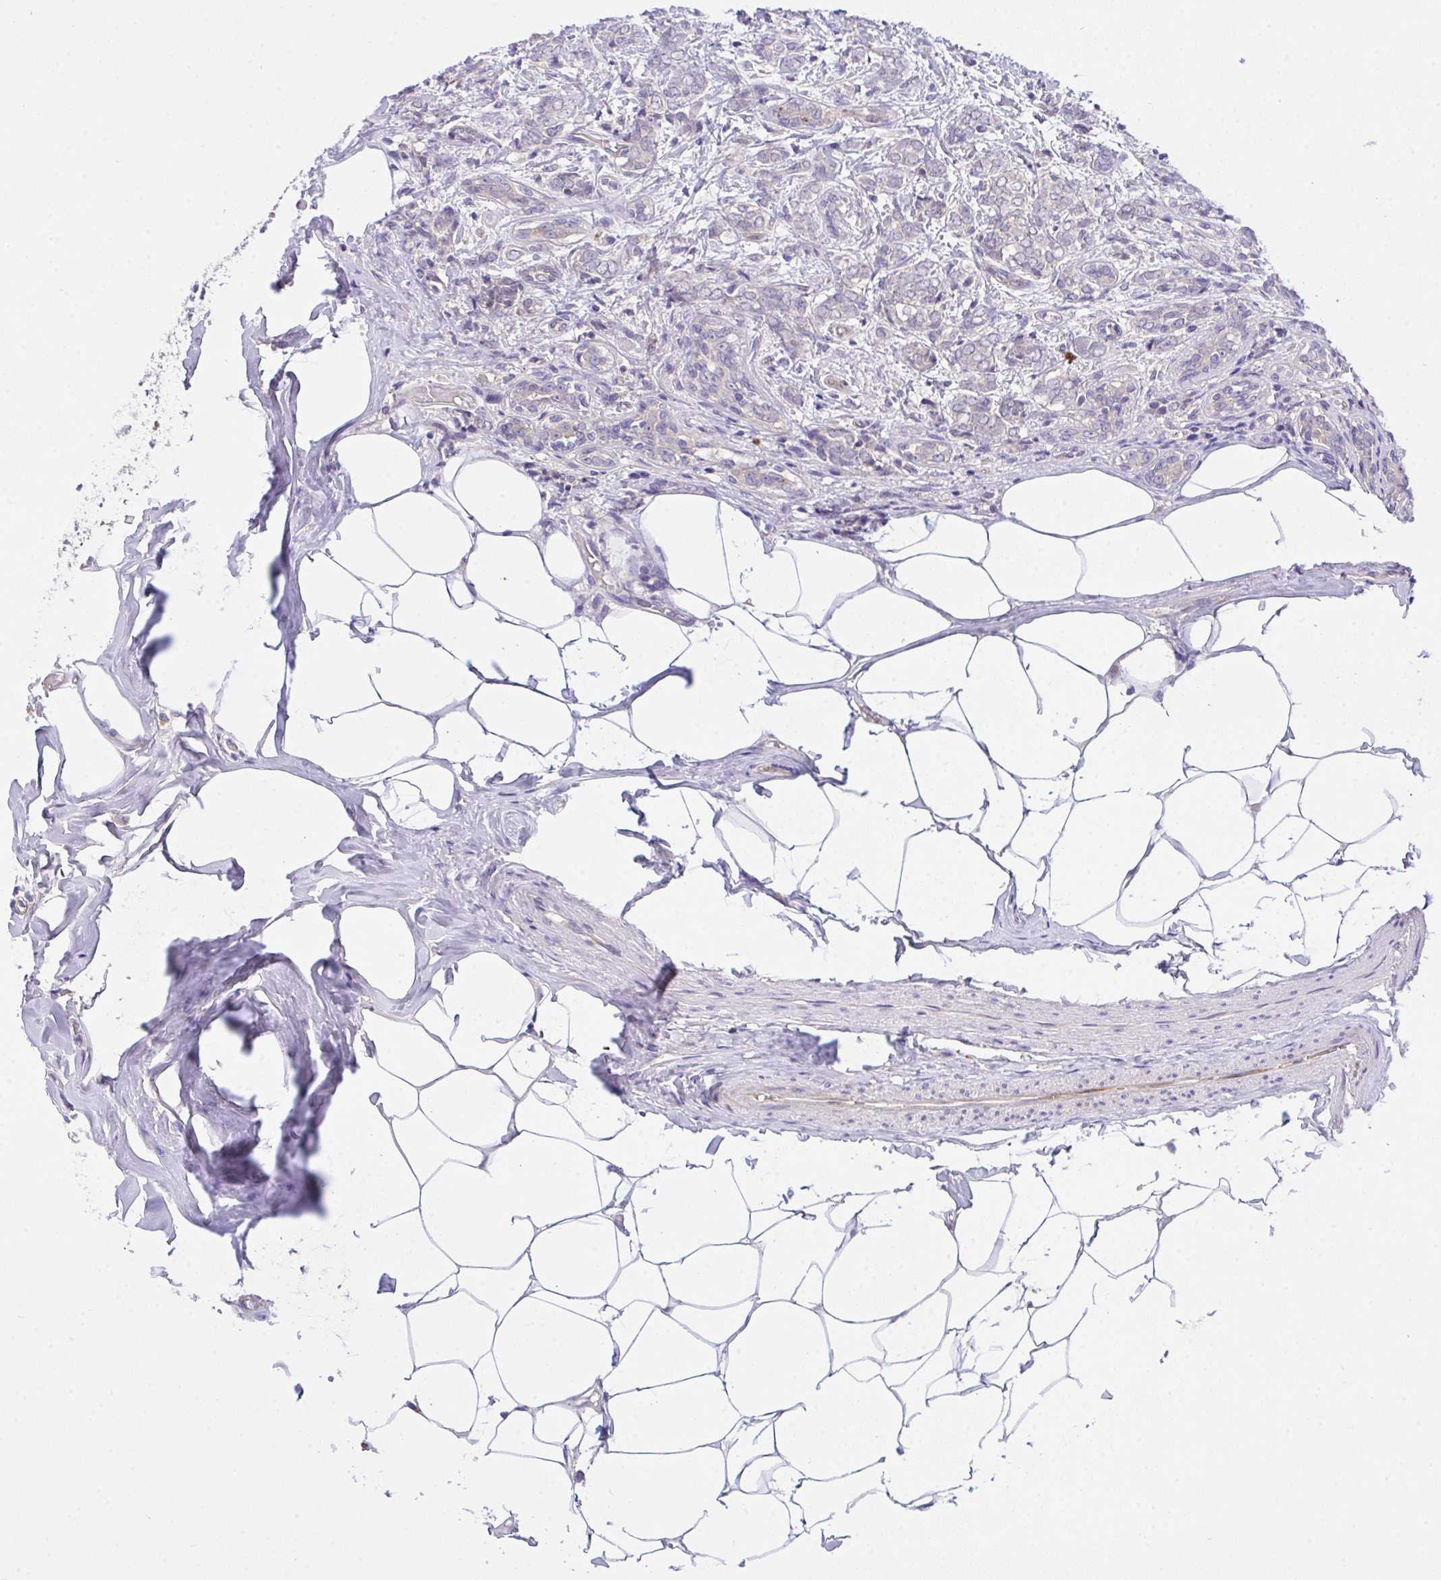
{"staining": {"intensity": "negative", "quantity": "none", "location": "none"}, "tissue": "breast cancer", "cell_type": "Tumor cells", "image_type": "cancer", "snomed": [{"axis": "morphology", "description": "Intraductal carcinoma, in situ"}, {"axis": "morphology", "description": "Duct carcinoma"}, {"axis": "morphology", "description": "Lobular carcinoma, in situ"}, {"axis": "topography", "description": "Breast"}], "caption": "Image shows no significant protein expression in tumor cells of breast intraductal carcinoma,  in situ.", "gene": "ZNF581", "patient": {"sex": "female", "age": 44}}